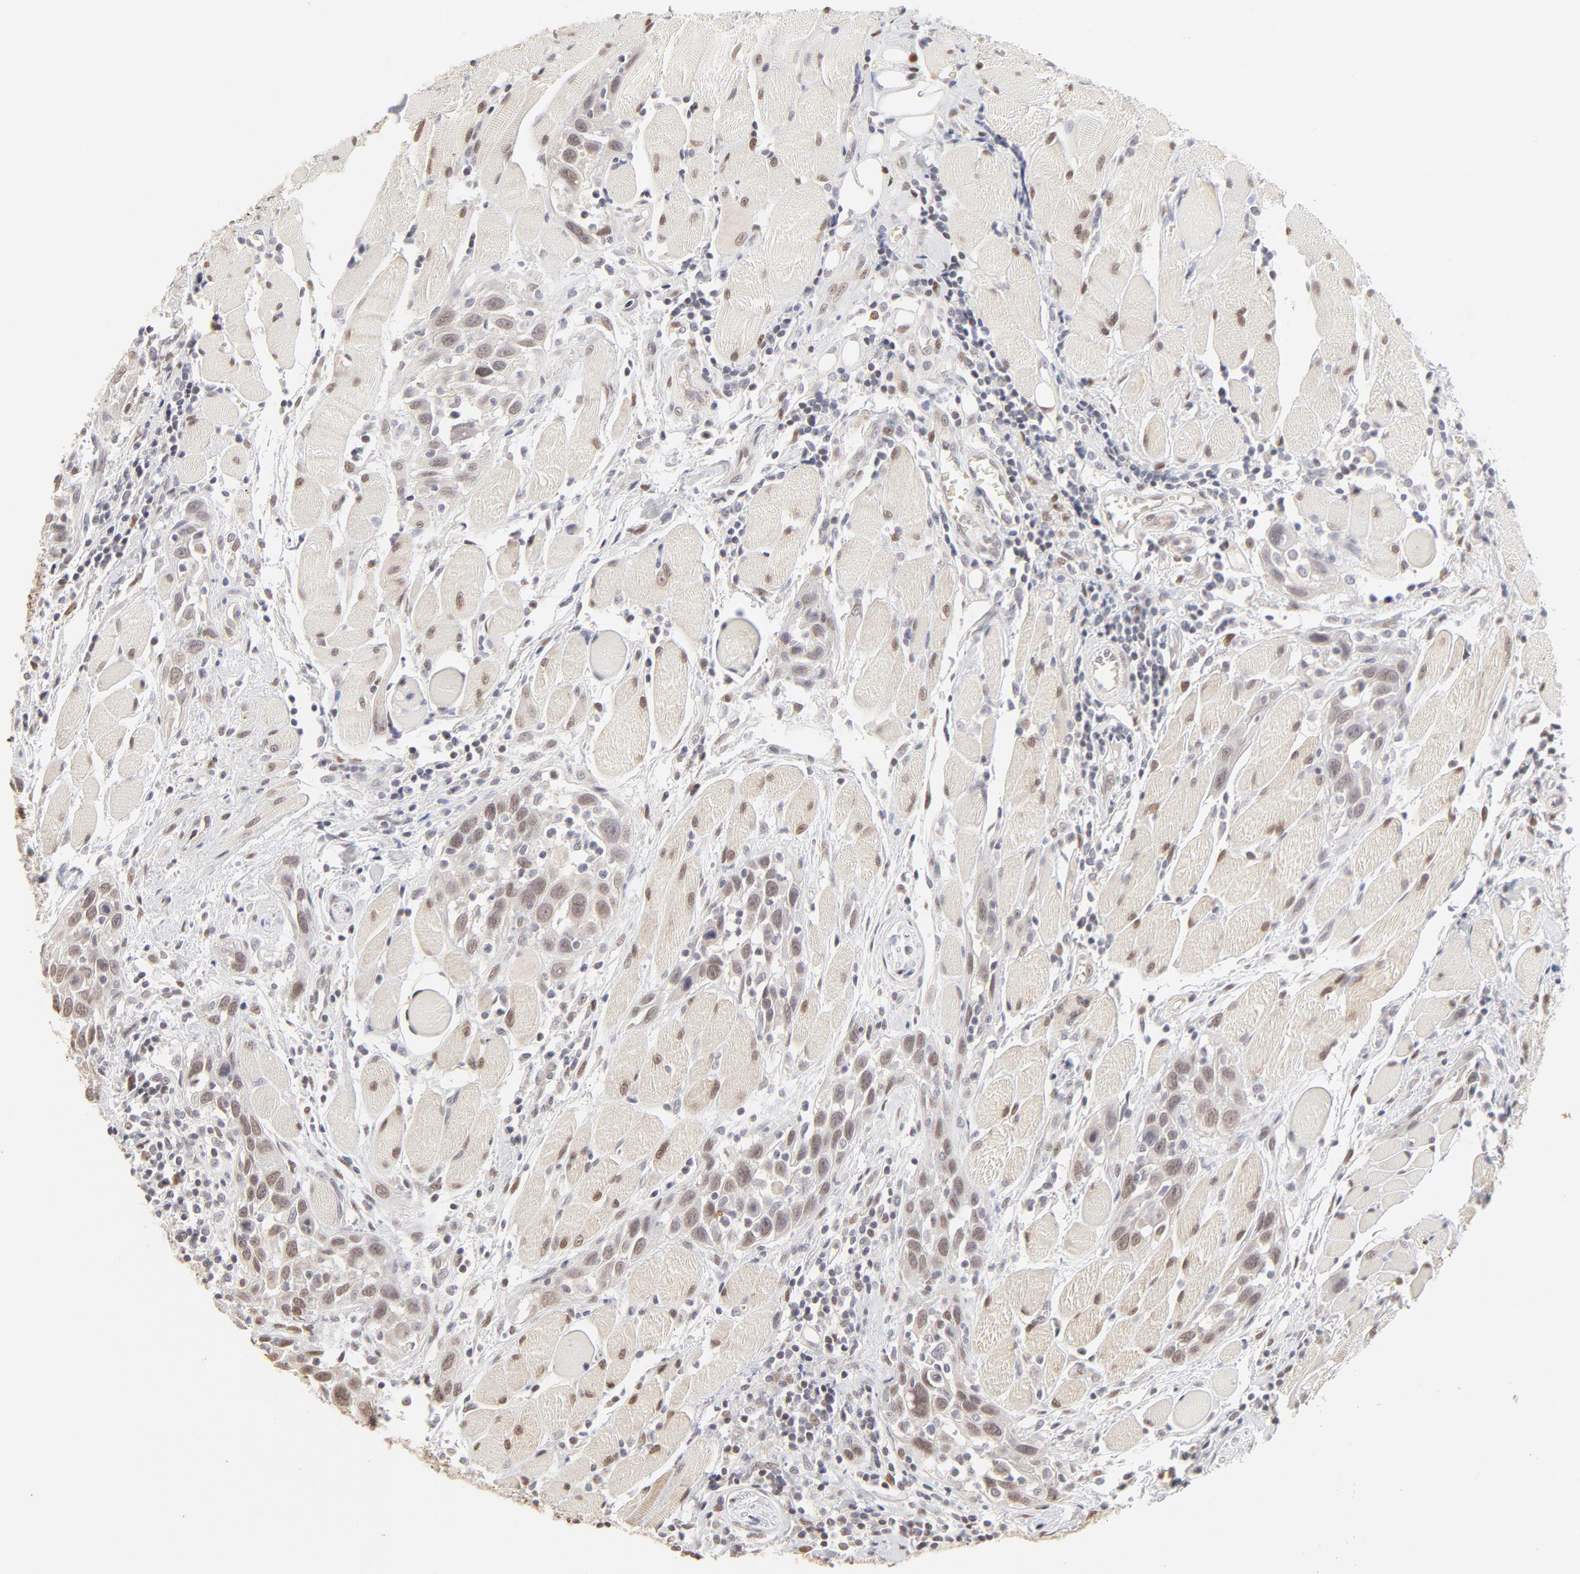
{"staining": {"intensity": "weak", "quantity": "<25%", "location": "cytoplasmic/membranous"}, "tissue": "head and neck cancer", "cell_type": "Tumor cells", "image_type": "cancer", "snomed": [{"axis": "morphology", "description": "Squamous cell carcinoma, NOS"}, {"axis": "topography", "description": "Oral tissue"}, {"axis": "topography", "description": "Head-Neck"}], "caption": "Immunohistochemistry (IHC) micrograph of neoplastic tissue: head and neck cancer stained with DAB demonstrates no significant protein expression in tumor cells. Nuclei are stained in blue.", "gene": "PBX3", "patient": {"sex": "female", "age": 50}}